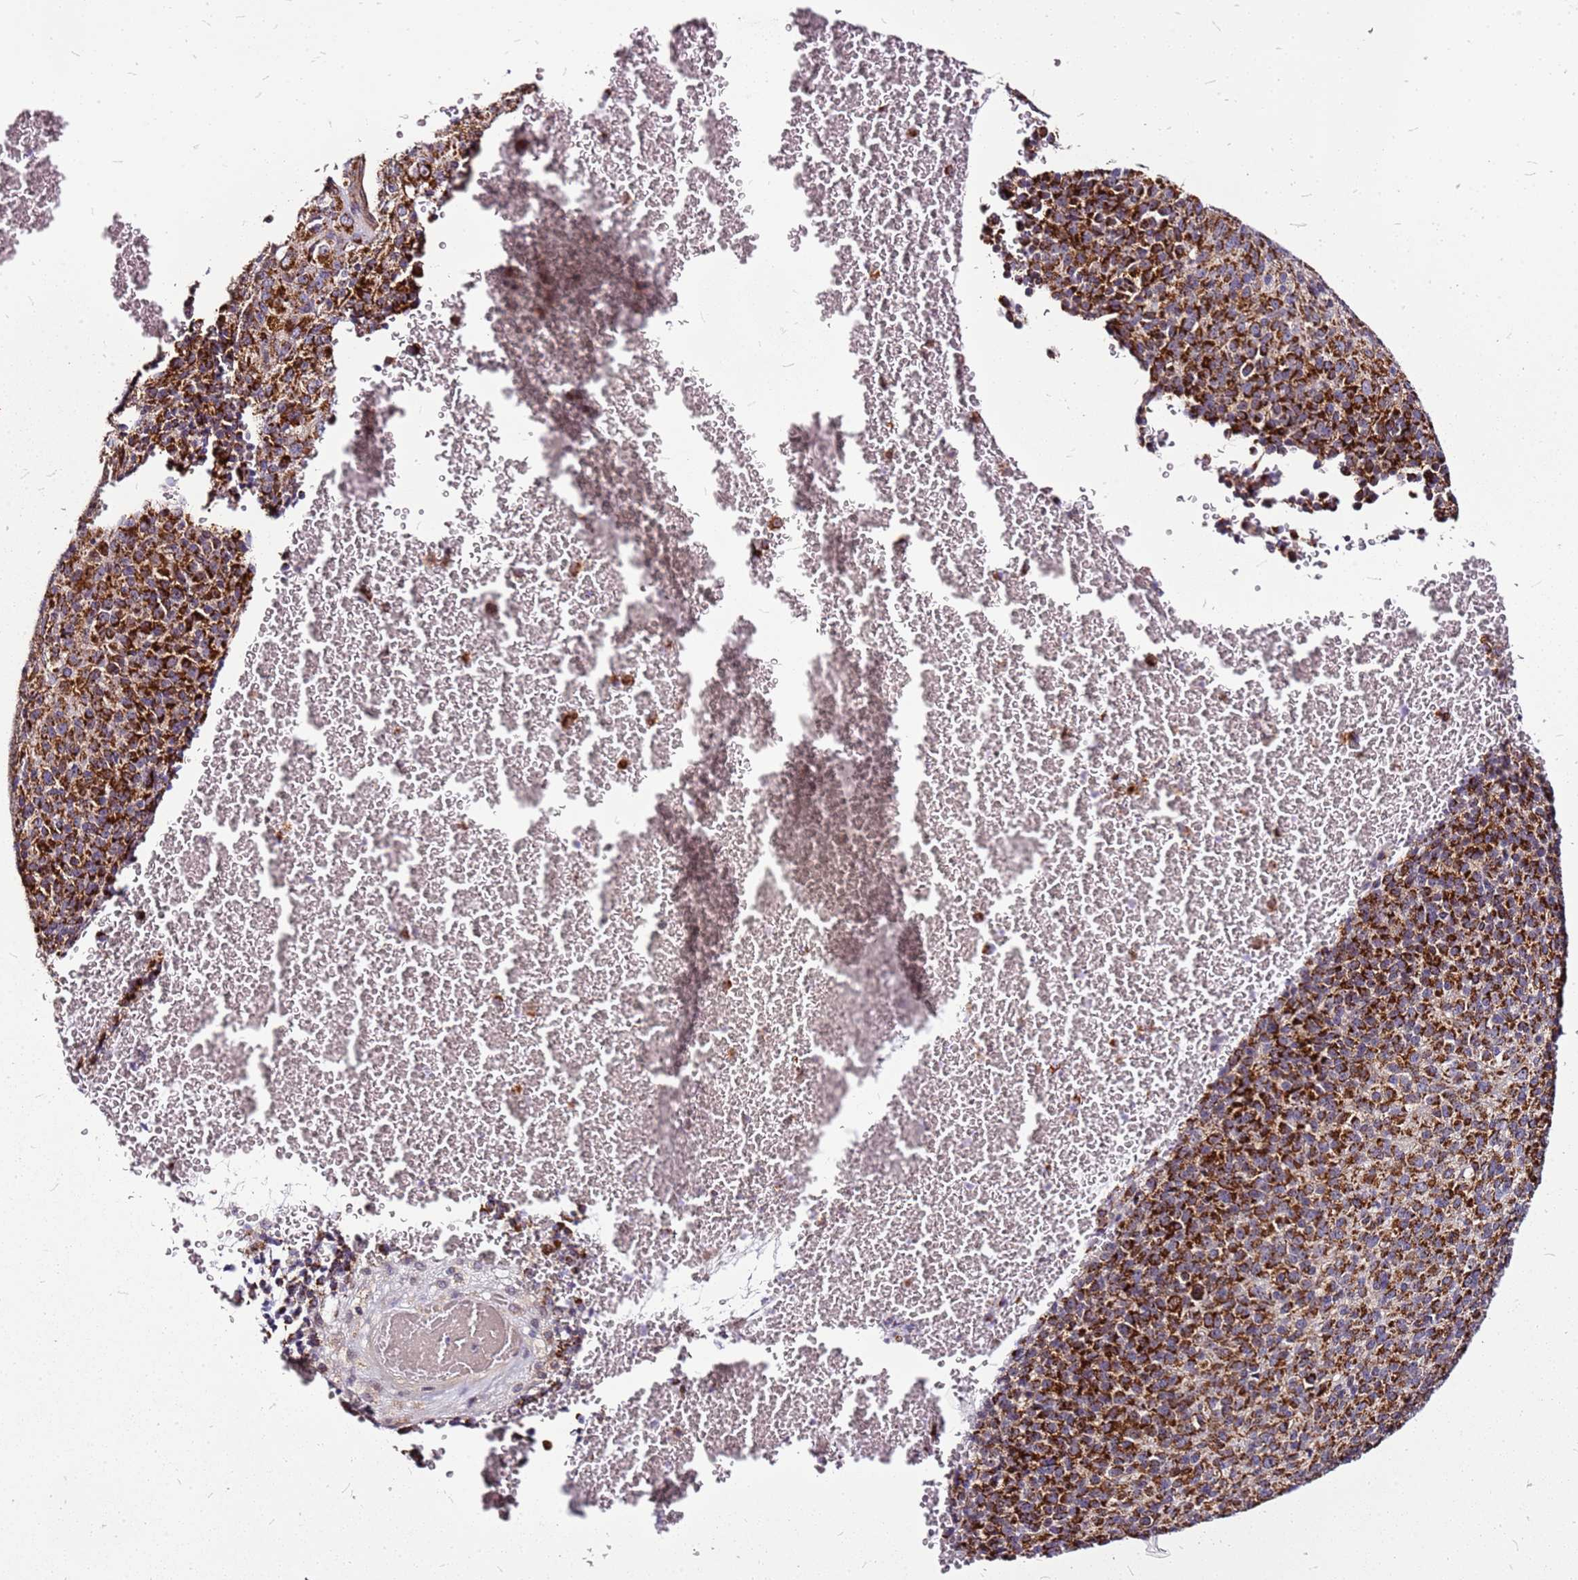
{"staining": {"intensity": "moderate", "quantity": ">75%", "location": "cytoplasmic/membranous"}, "tissue": "melanoma", "cell_type": "Tumor cells", "image_type": "cancer", "snomed": [{"axis": "morphology", "description": "Malignant melanoma, Metastatic site"}, {"axis": "topography", "description": "Brain"}], "caption": "Moderate cytoplasmic/membranous protein staining is seen in about >75% of tumor cells in malignant melanoma (metastatic site).", "gene": "OR51T1", "patient": {"sex": "female", "age": 56}}